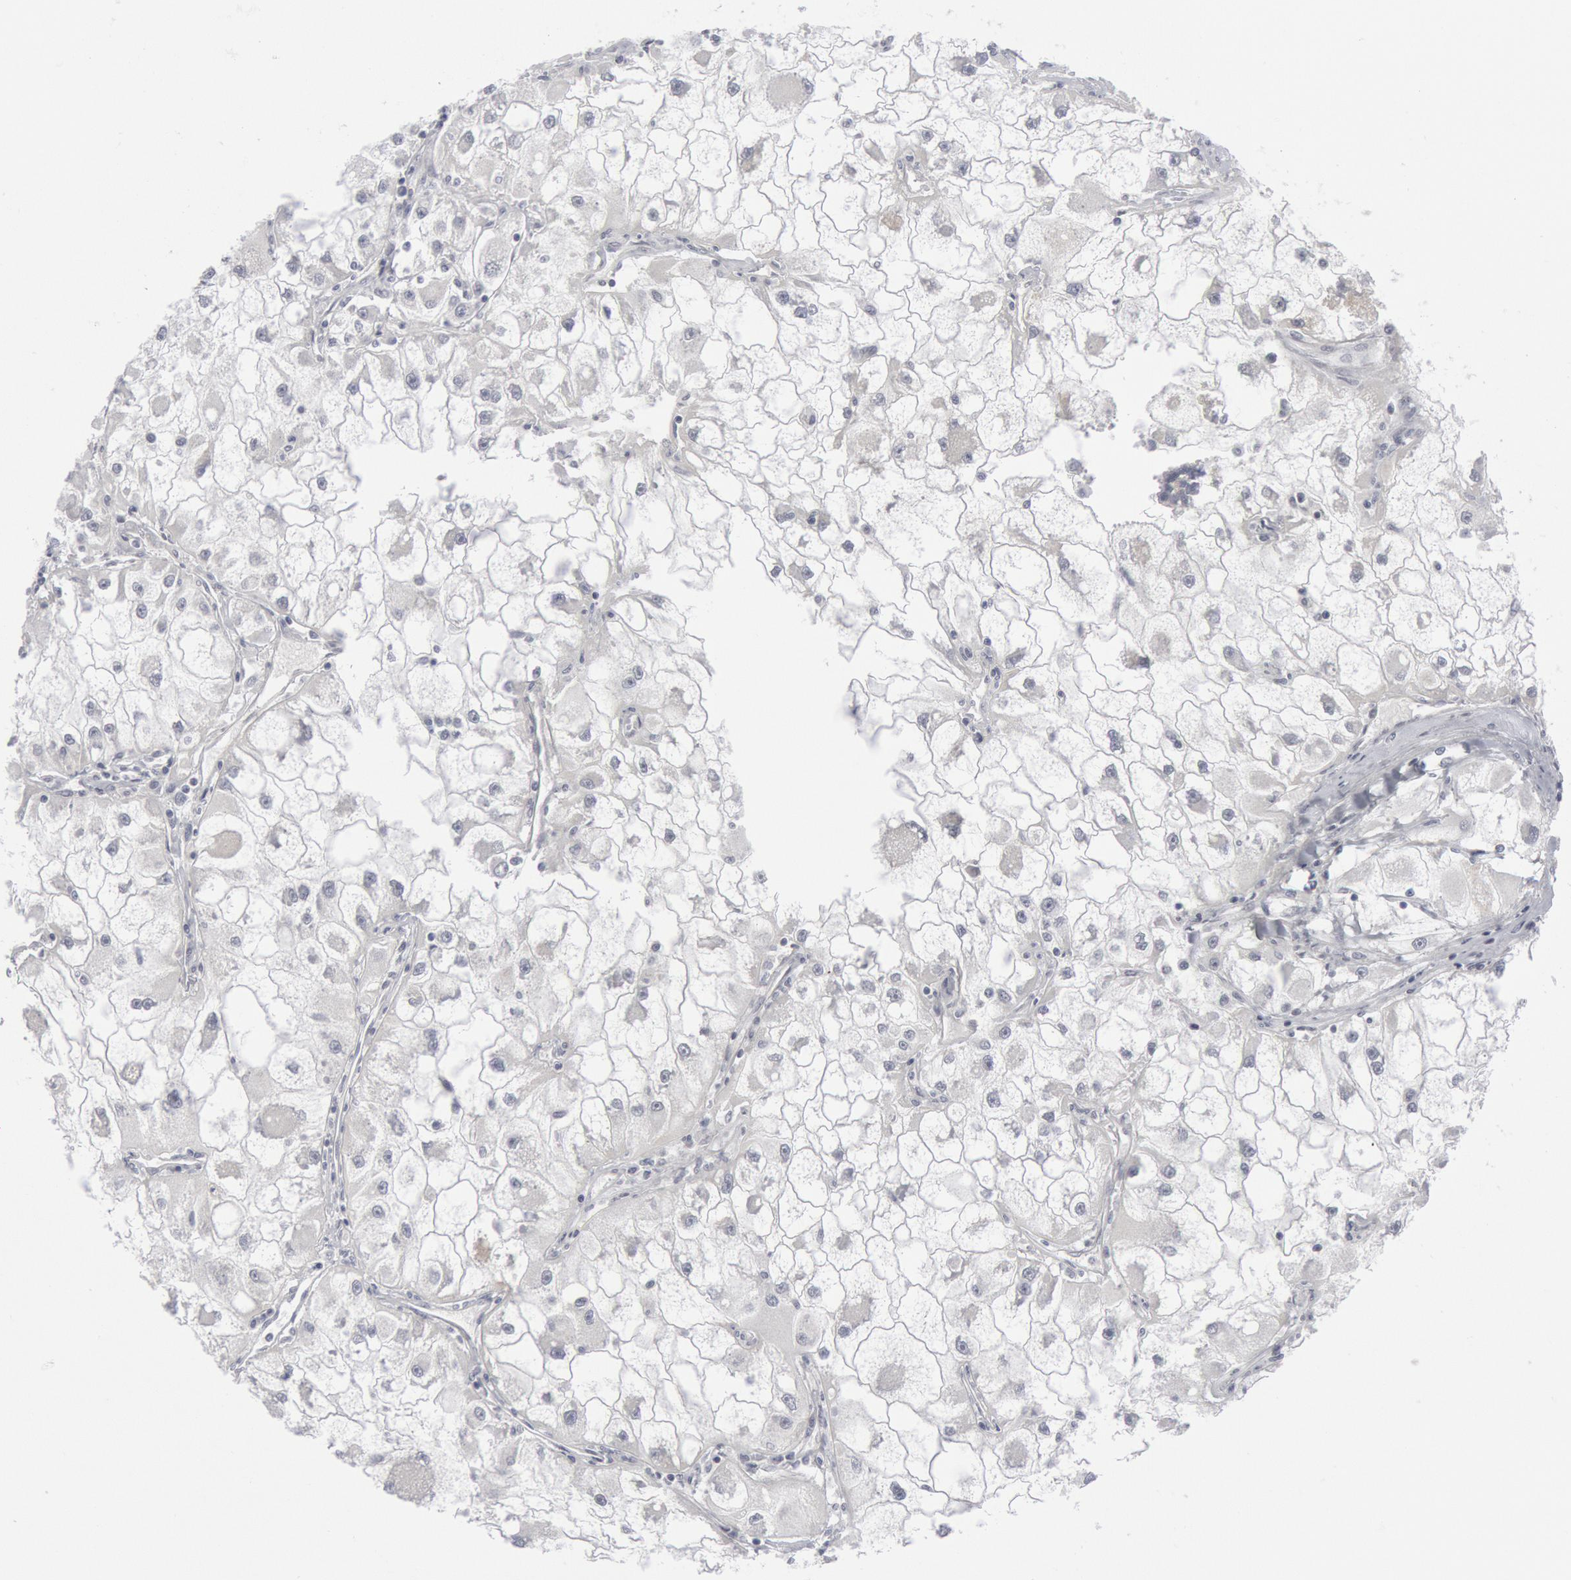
{"staining": {"intensity": "negative", "quantity": "none", "location": "none"}, "tissue": "renal cancer", "cell_type": "Tumor cells", "image_type": "cancer", "snomed": [{"axis": "morphology", "description": "Adenocarcinoma, NOS"}, {"axis": "topography", "description": "Kidney"}], "caption": "An image of human renal cancer is negative for staining in tumor cells.", "gene": "CASP9", "patient": {"sex": "female", "age": 73}}